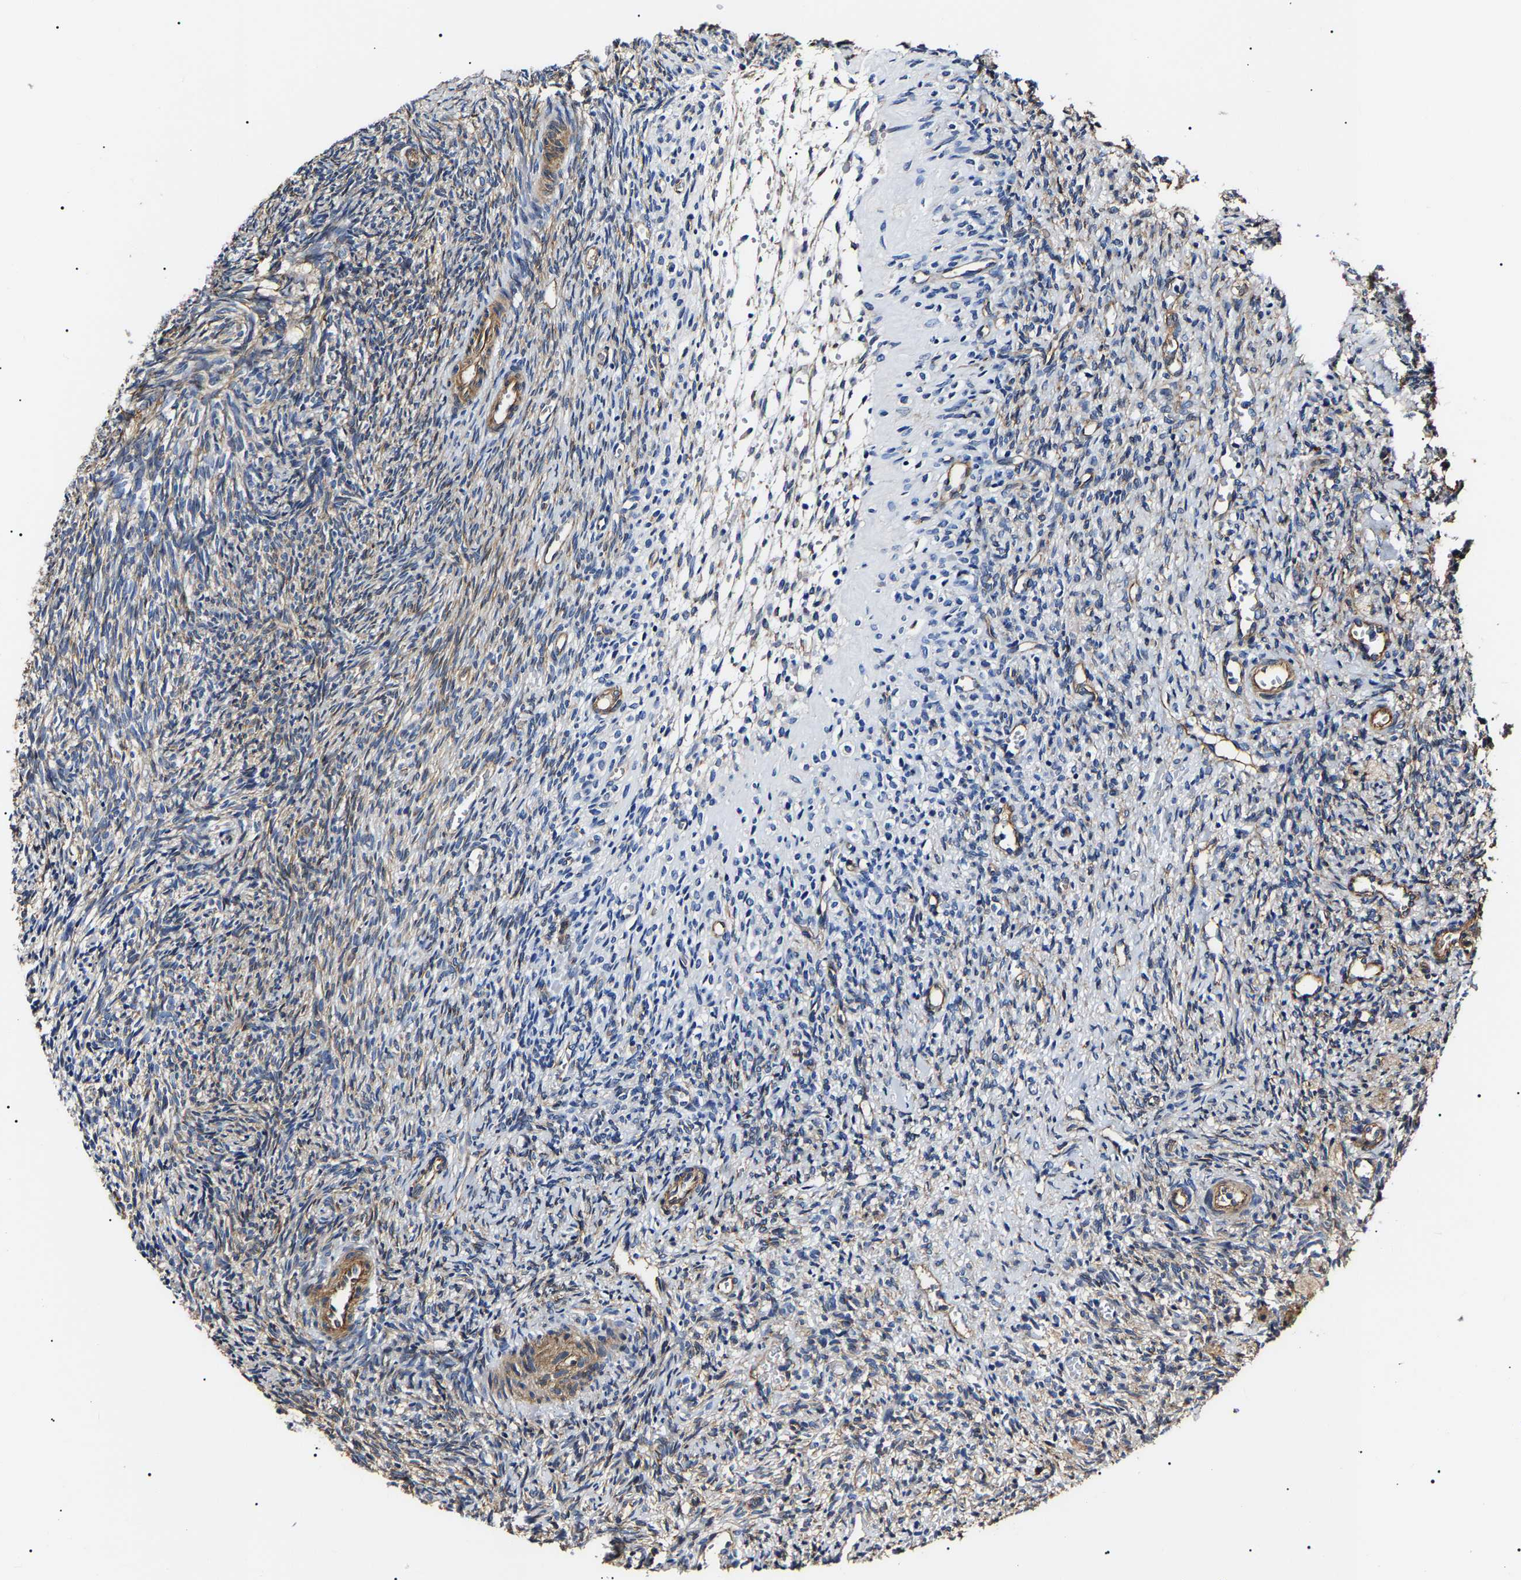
{"staining": {"intensity": "weak", "quantity": "<25%", "location": "cytoplasmic/membranous"}, "tissue": "ovary", "cell_type": "Follicle cells", "image_type": "normal", "snomed": [{"axis": "morphology", "description": "Normal tissue, NOS"}, {"axis": "topography", "description": "Ovary"}], "caption": "Follicle cells show no significant protein positivity in benign ovary. (Brightfield microscopy of DAB (3,3'-diaminobenzidine) immunohistochemistry (IHC) at high magnification).", "gene": "KLHL42", "patient": {"sex": "female", "age": 41}}